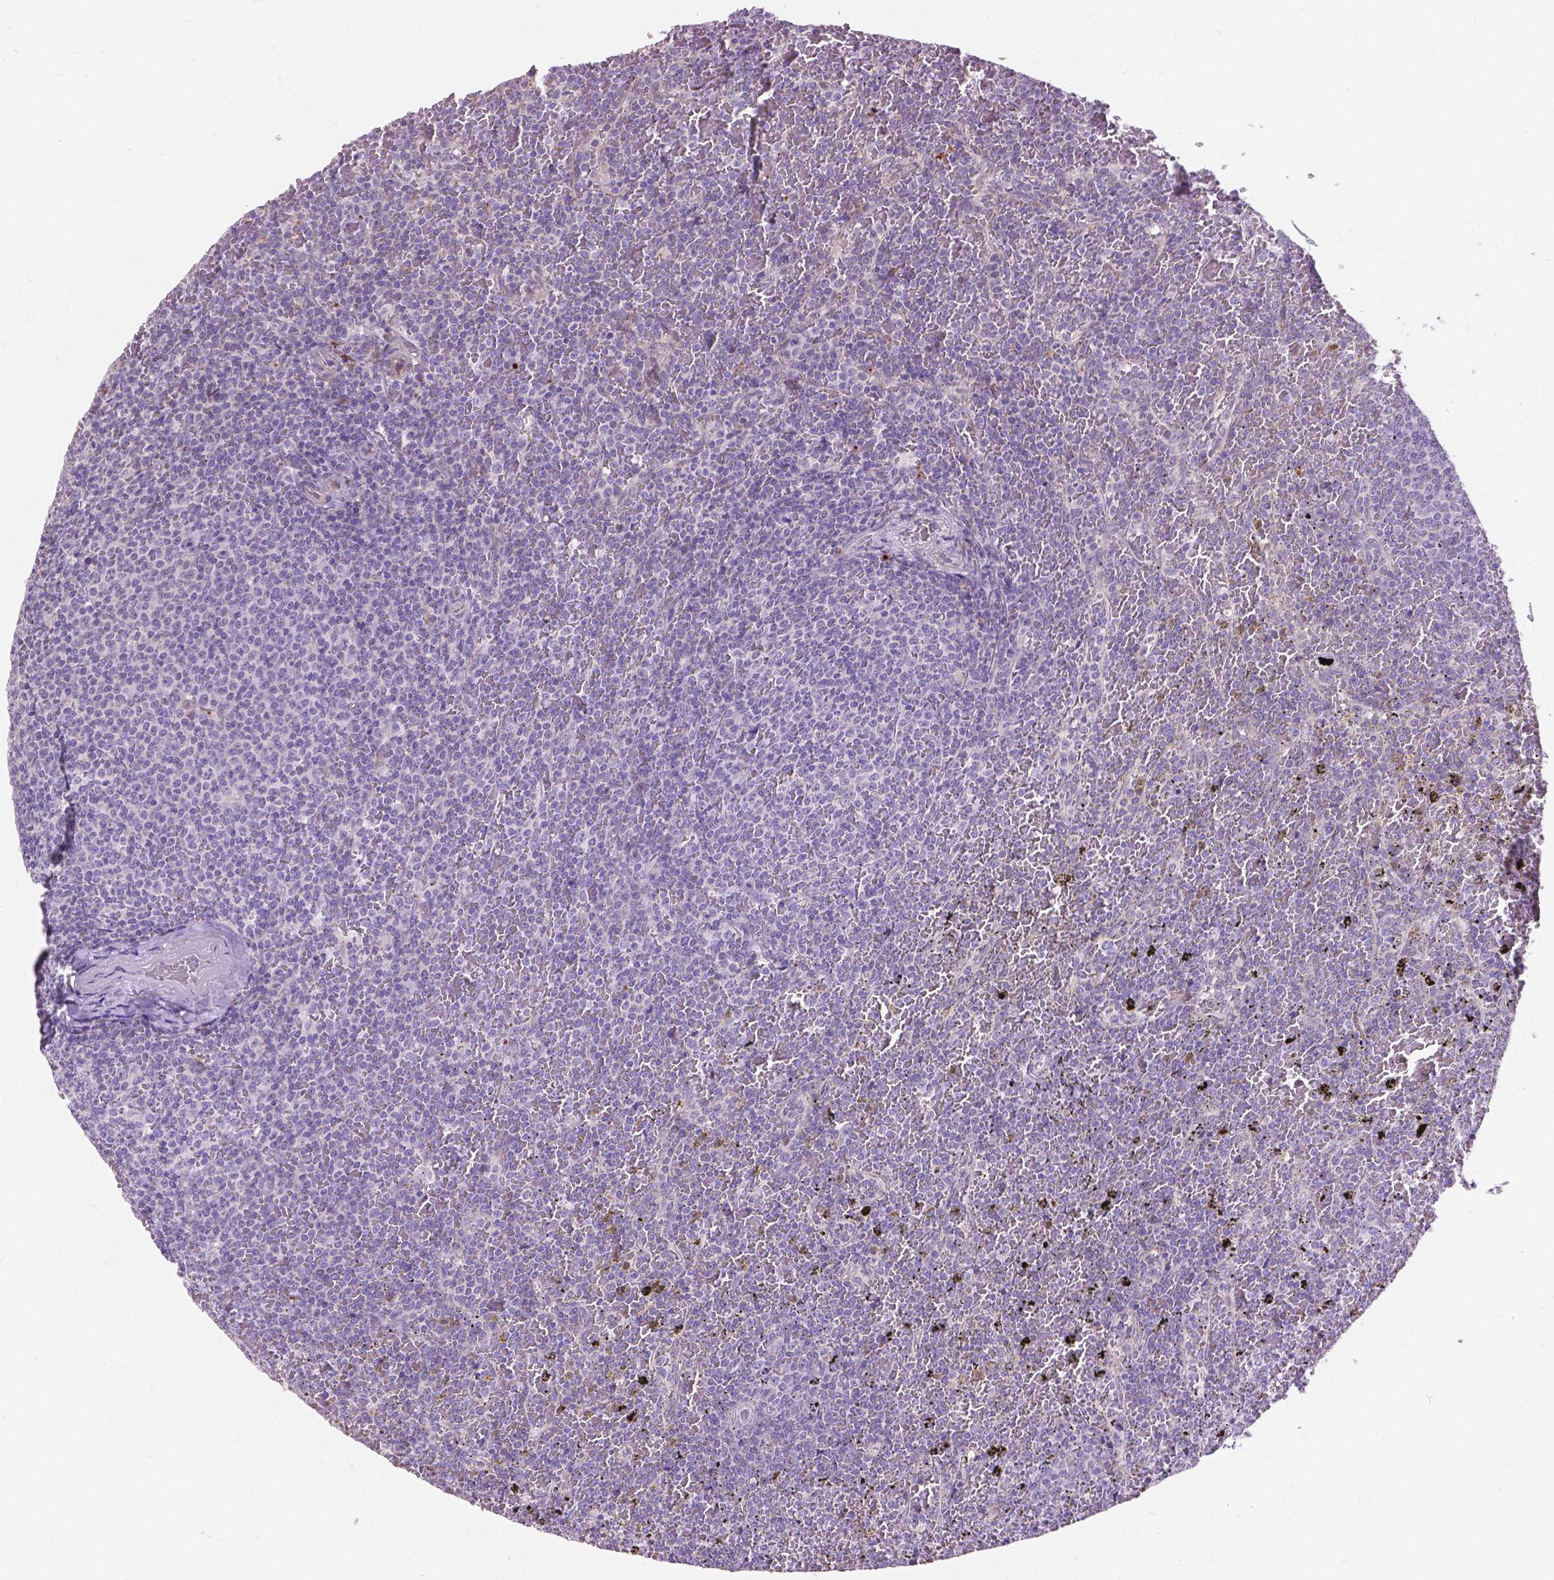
{"staining": {"intensity": "negative", "quantity": "none", "location": "none"}, "tissue": "lymphoma", "cell_type": "Tumor cells", "image_type": "cancer", "snomed": [{"axis": "morphology", "description": "Malignant lymphoma, non-Hodgkin's type, Low grade"}, {"axis": "topography", "description": "Spleen"}], "caption": "DAB immunohistochemical staining of human lymphoma demonstrates no significant staining in tumor cells.", "gene": "MYH14", "patient": {"sex": "female", "age": 77}}